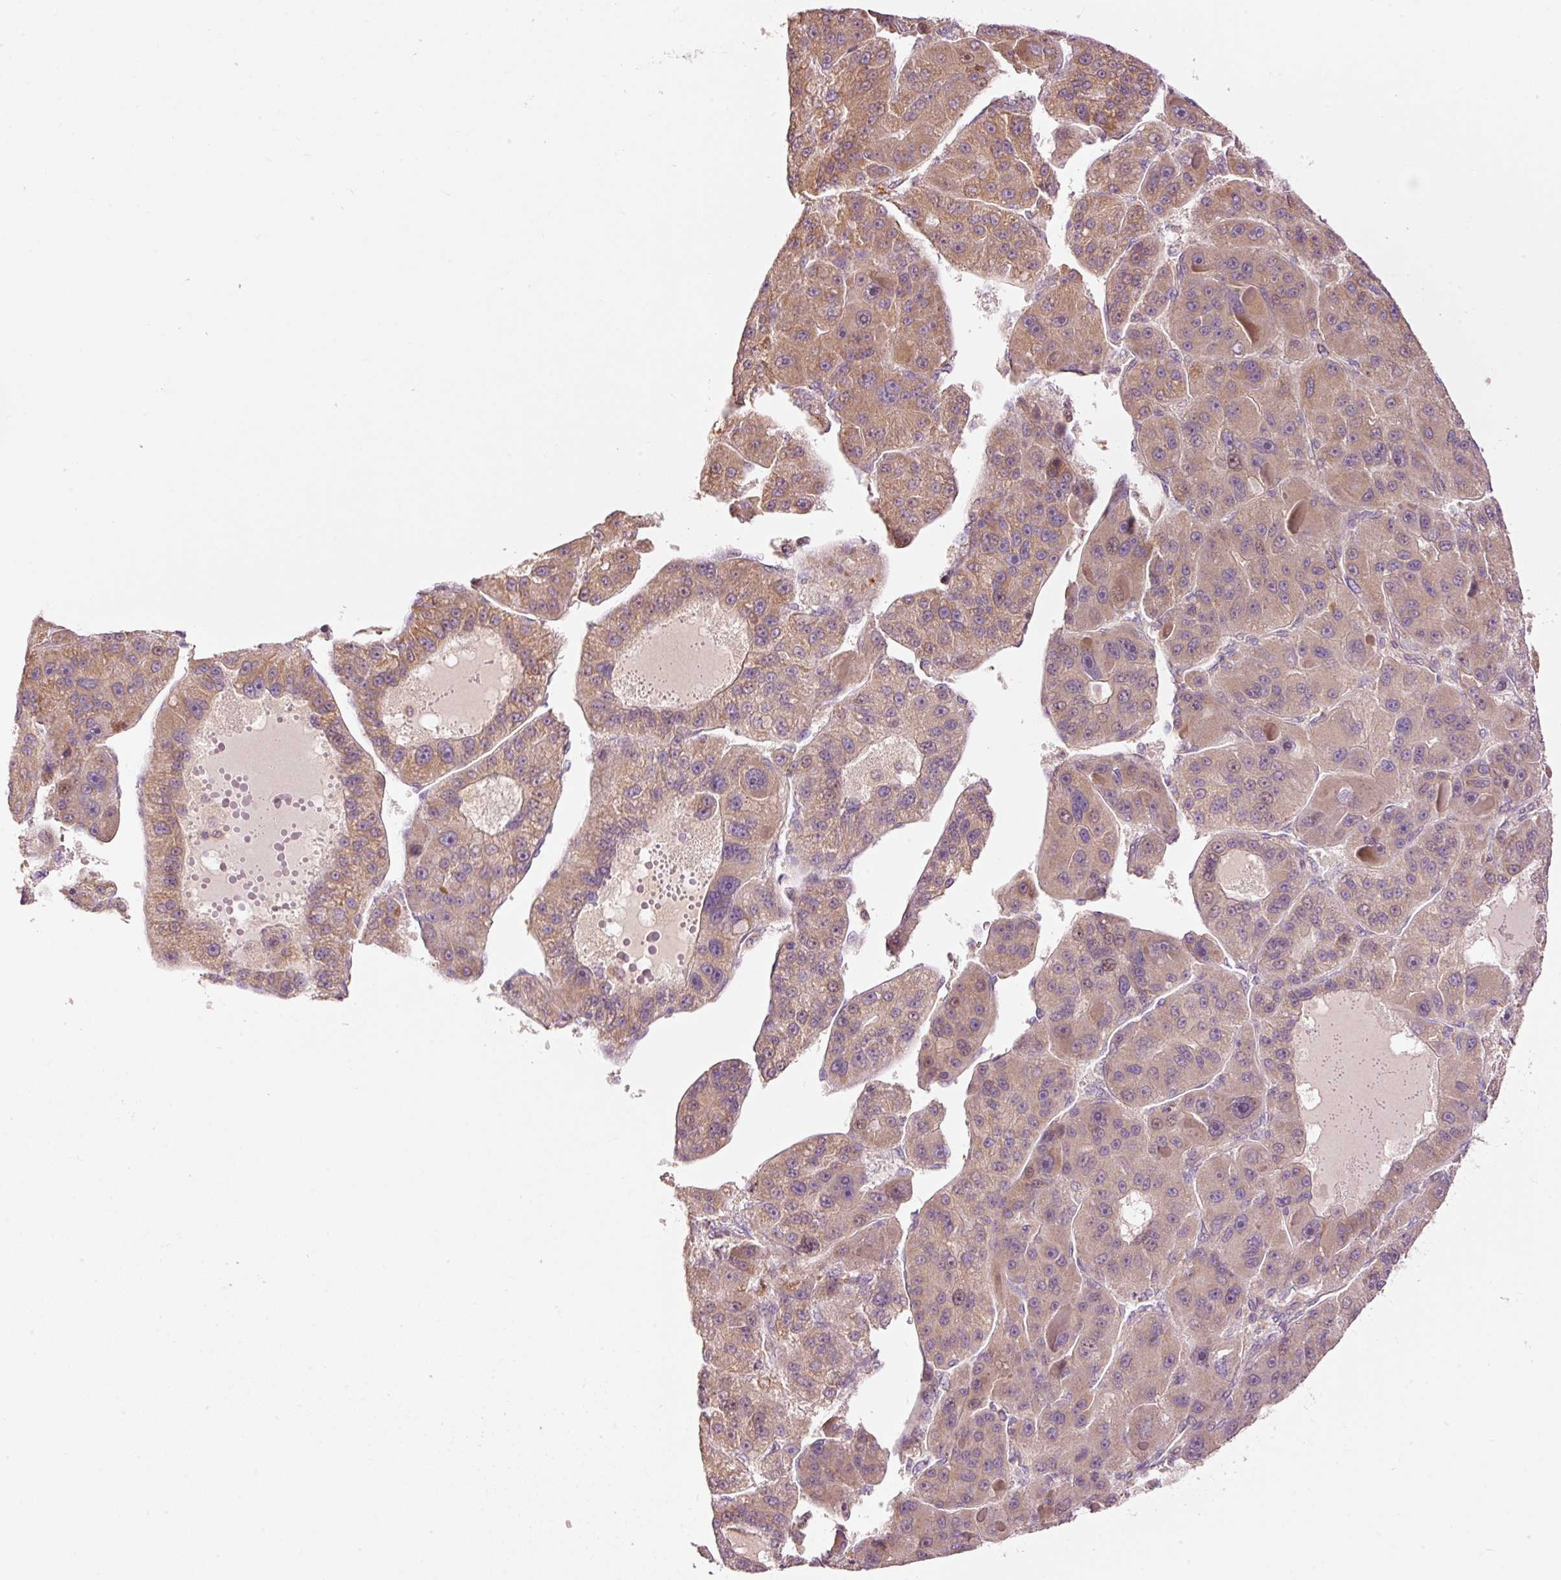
{"staining": {"intensity": "moderate", "quantity": "25%-75%", "location": "cytoplasmic/membranous"}, "tissue": "liver cancer", "cell_type": "Tumor cells", "image_type": "cancer", "snomed": [{"axis": "morphology", "description": "Carcinoma, Hepatocellular, NOS"}, {"axis": "topography", "description": "Liver"}], "caption": "Hepatocellular carcinoma (liver) stained with DAB immunohistochemistry exhibits medium levels of moderate cytoplasmic/membranous positivity in about 25%-75% of tumor cells.", "gene": "MAP10", "patient": {"sex": "male", "age": 76}}